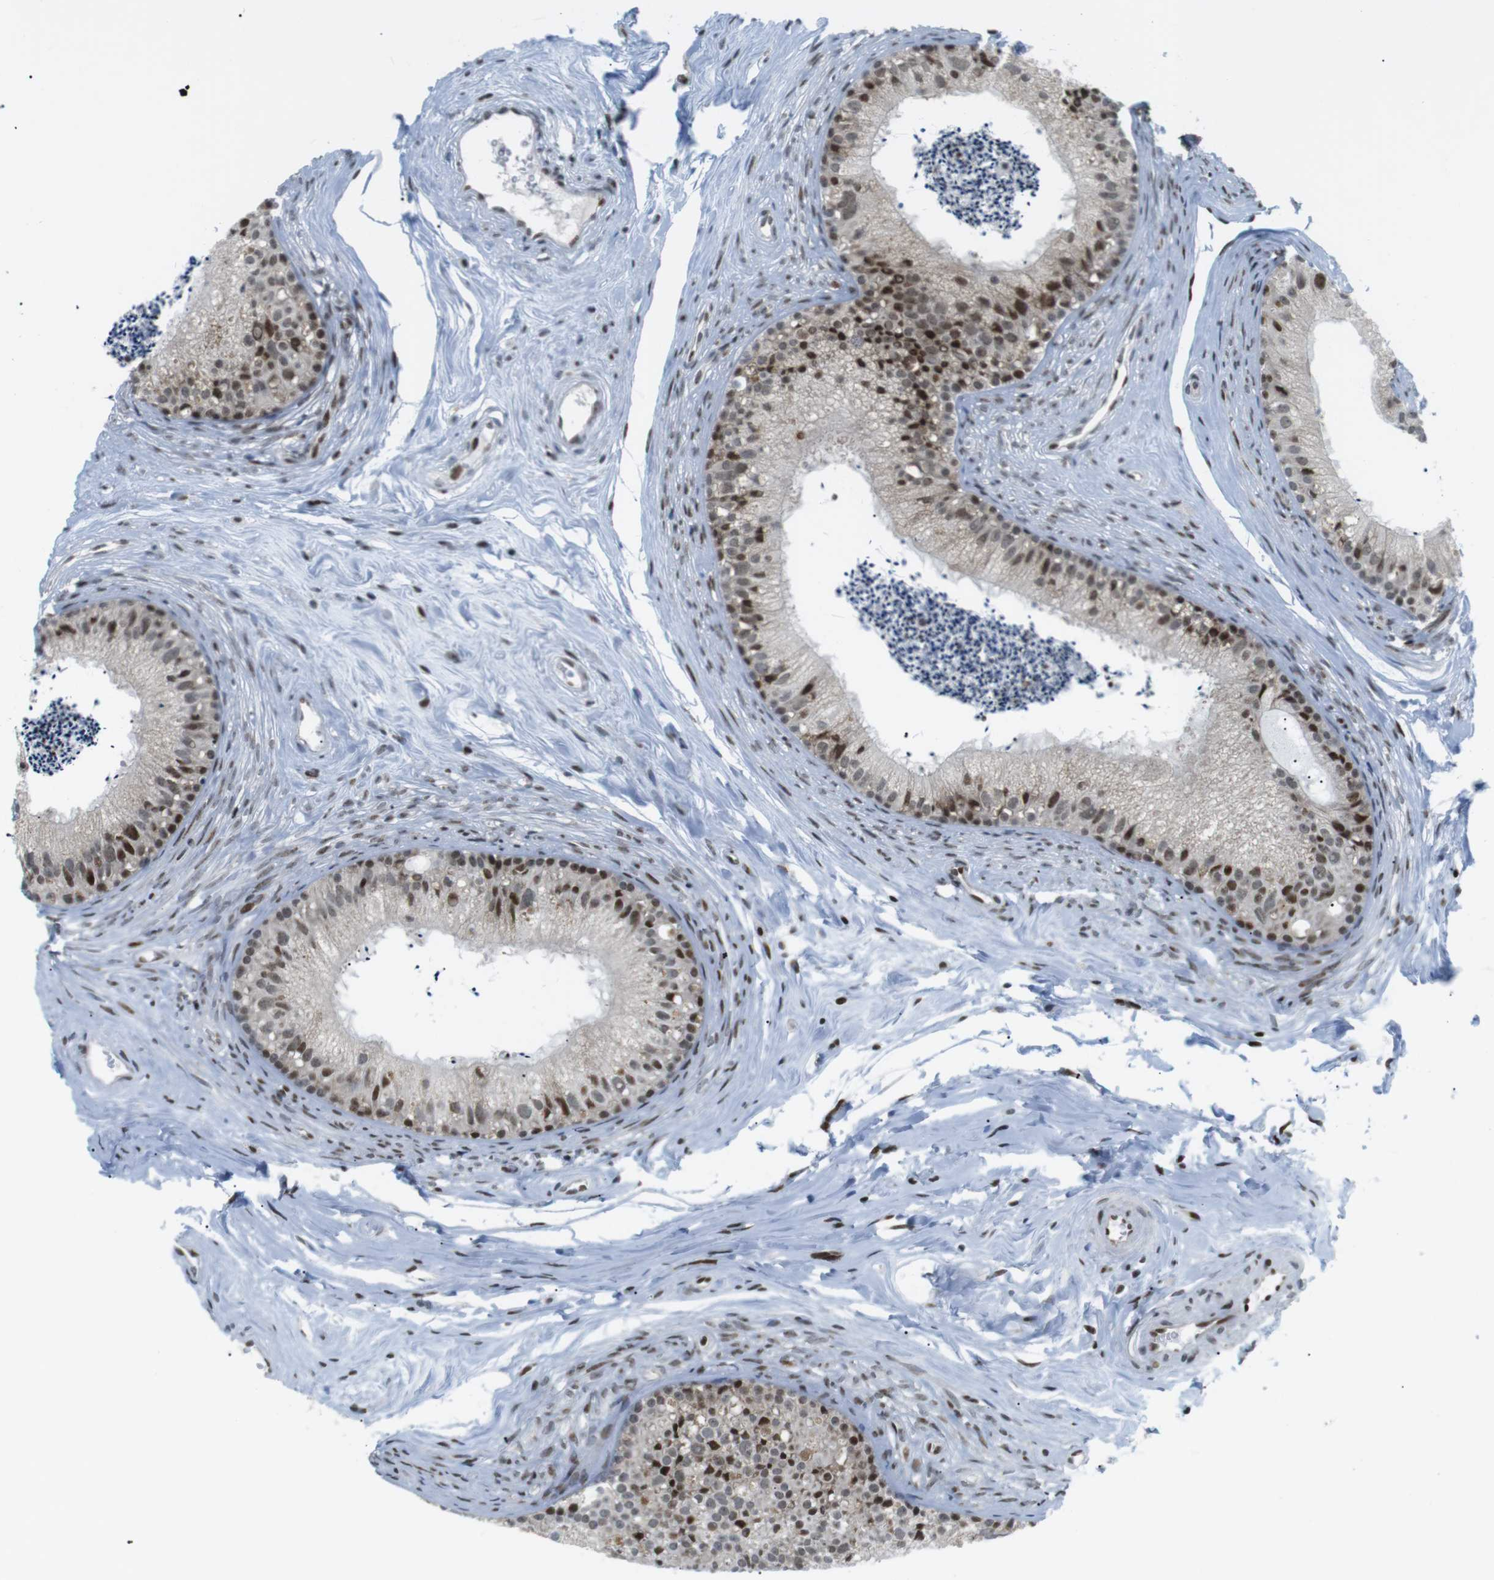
{"staining": {"intensity": "moderate", "quantity": "25%-75%", "location": "nuclear"}, "tissue": "epididymis", "cell_type": "Glandular cells", "image_type": "normal", "snomed": [{"axis": "morphology", "description": "Normal tissue, NOS"}, {"axis": "topography", "description": "Epididymis"}], "caption": "Benign epididymis exhibits moderate nuclear positivity in about 25%-75% of glandular cells.", "gene": "CDC27", "patient": {"sex": "male", "age": 56}}